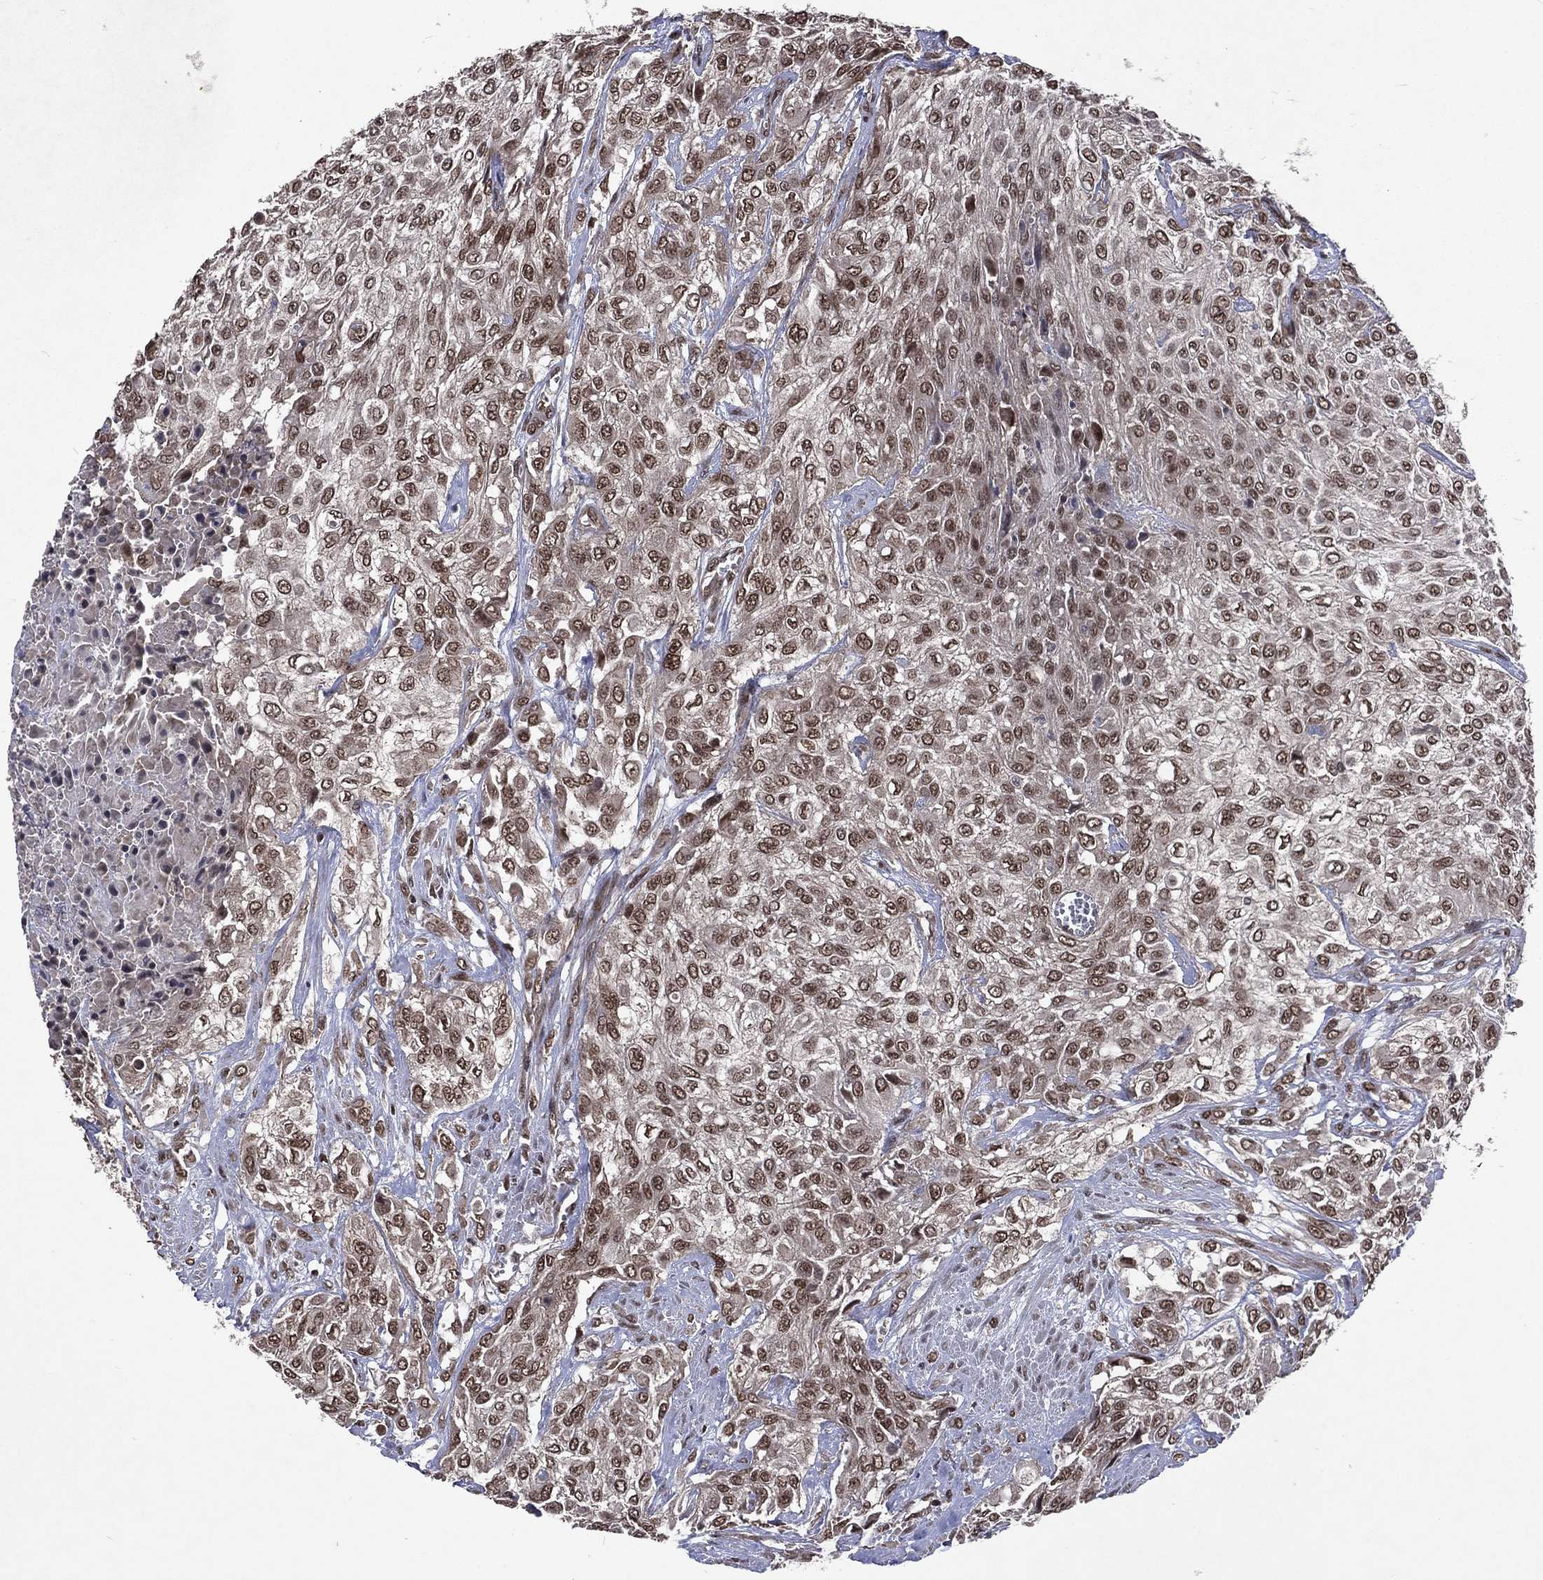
{"staining": {"intensity": "moderate", "quantity": ">75%", "location": "nuclear"}, "tissue": "urothelial cancer", "cell_type": "Tumor cells", "image_type": "cancer", "snomed": [{"axis": "morphology", "description": "Urothelial carcinoma, High grade"}, {"axis": "topography", "description": "Urinary bladder"}], "caption": "This histopathology image exhibits IHC staining of human urothelial cancer, with medium moderate nuclear expression in approximately >75% of tumor cells.", "gene": "DMAP1", "patient": {"sex": "male", "age": 57}}